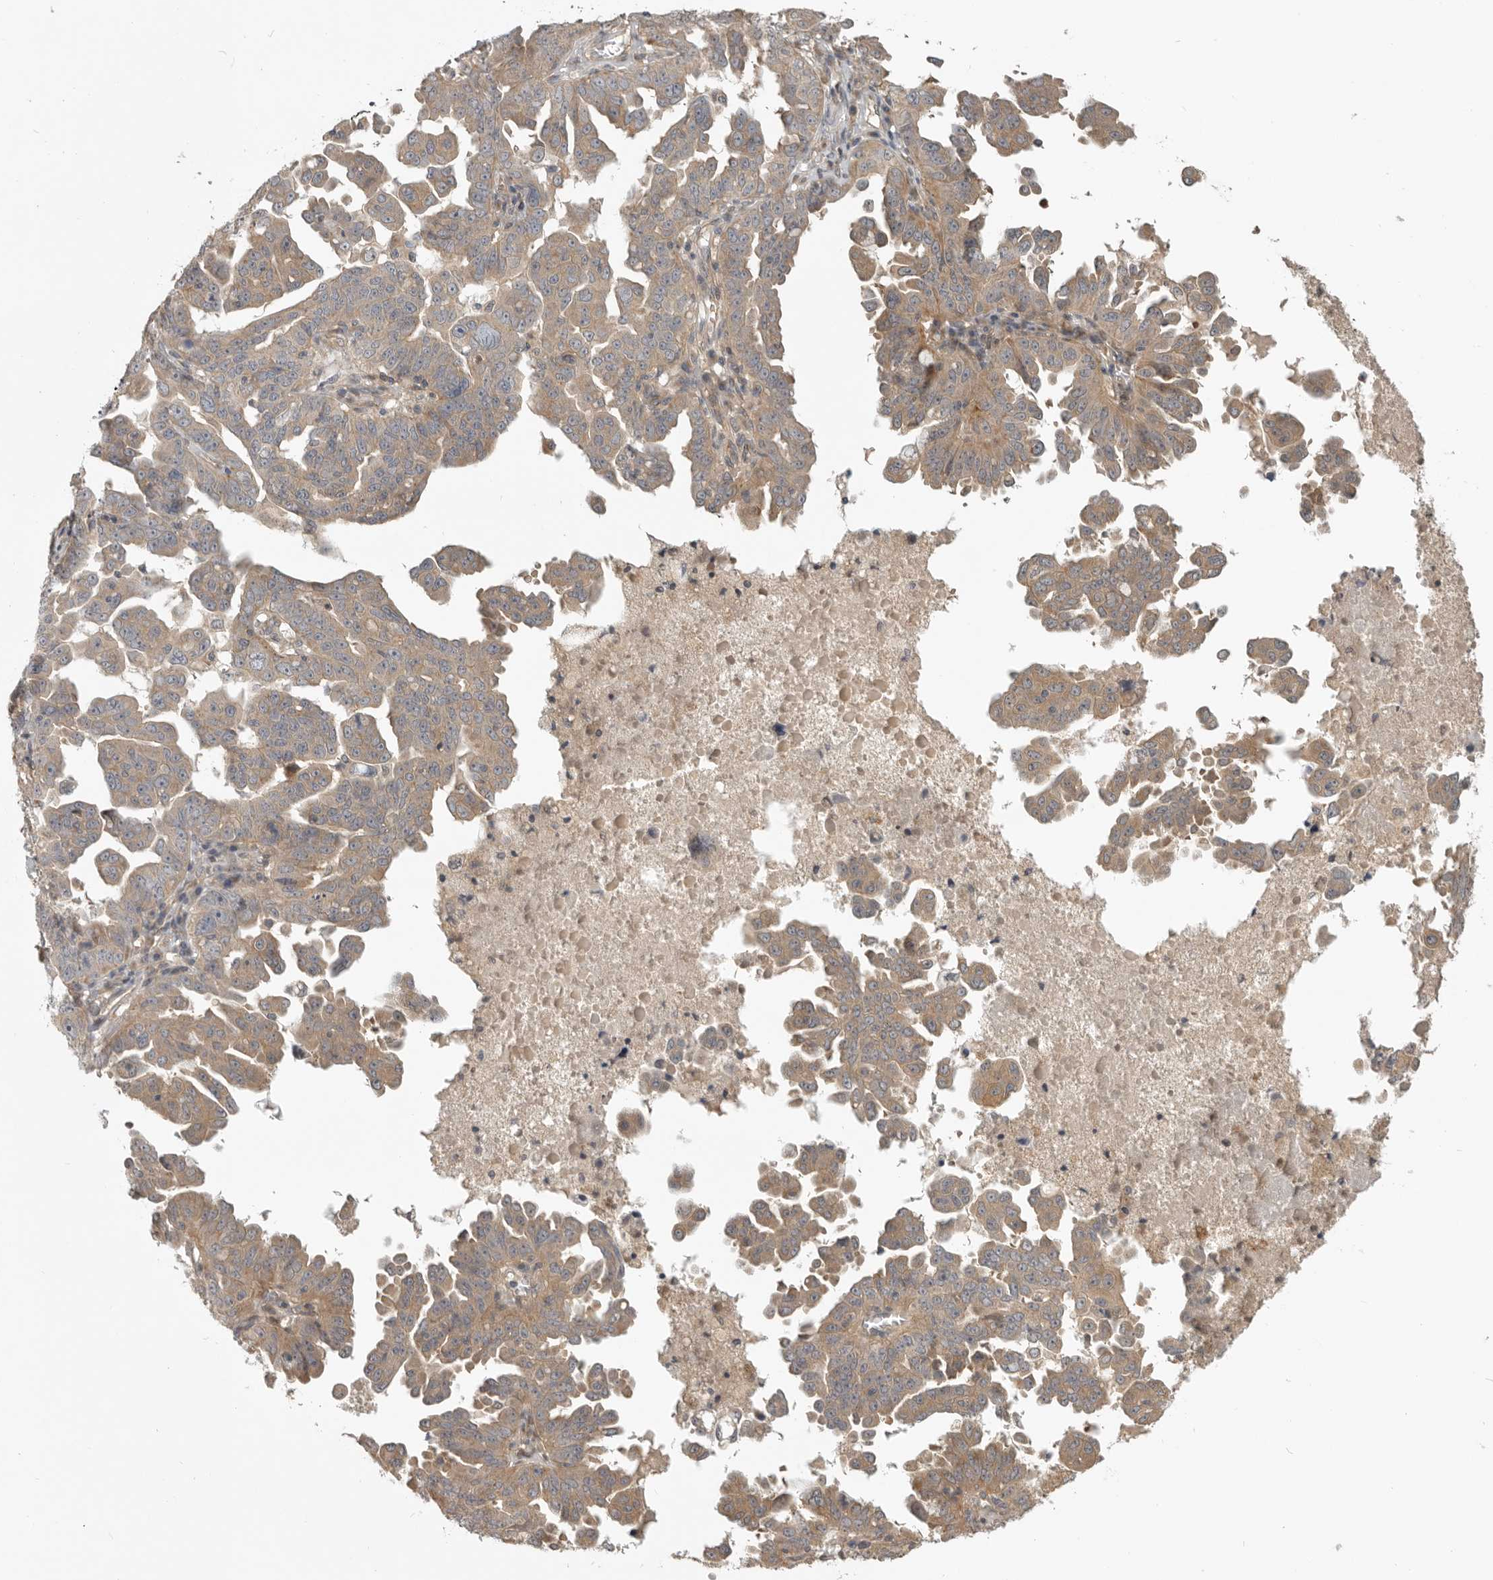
{"staining": {"intensity": "weak", "quantity": ">75%", "location": "cytoplasmic/membranous"}, "tissue": "ovarian cancer", "cell_type": "Tumor cells", "image_type": "cancer", "snomed": [{"axis": "morphology", "description": "Carcinoma, endometroid"}, {"axis": "topography", "description": "Ovary"}], "caption": "High-power microscopy captured an immunohistochemistry histopathology image of endometroid carcinoma (ovarian), revealing weak cytoplasmic/membranous positivity in approximately >75% of tumor cells.", "gene": "CUEDC1", "patient": {"sex": "female", "age": 62}}